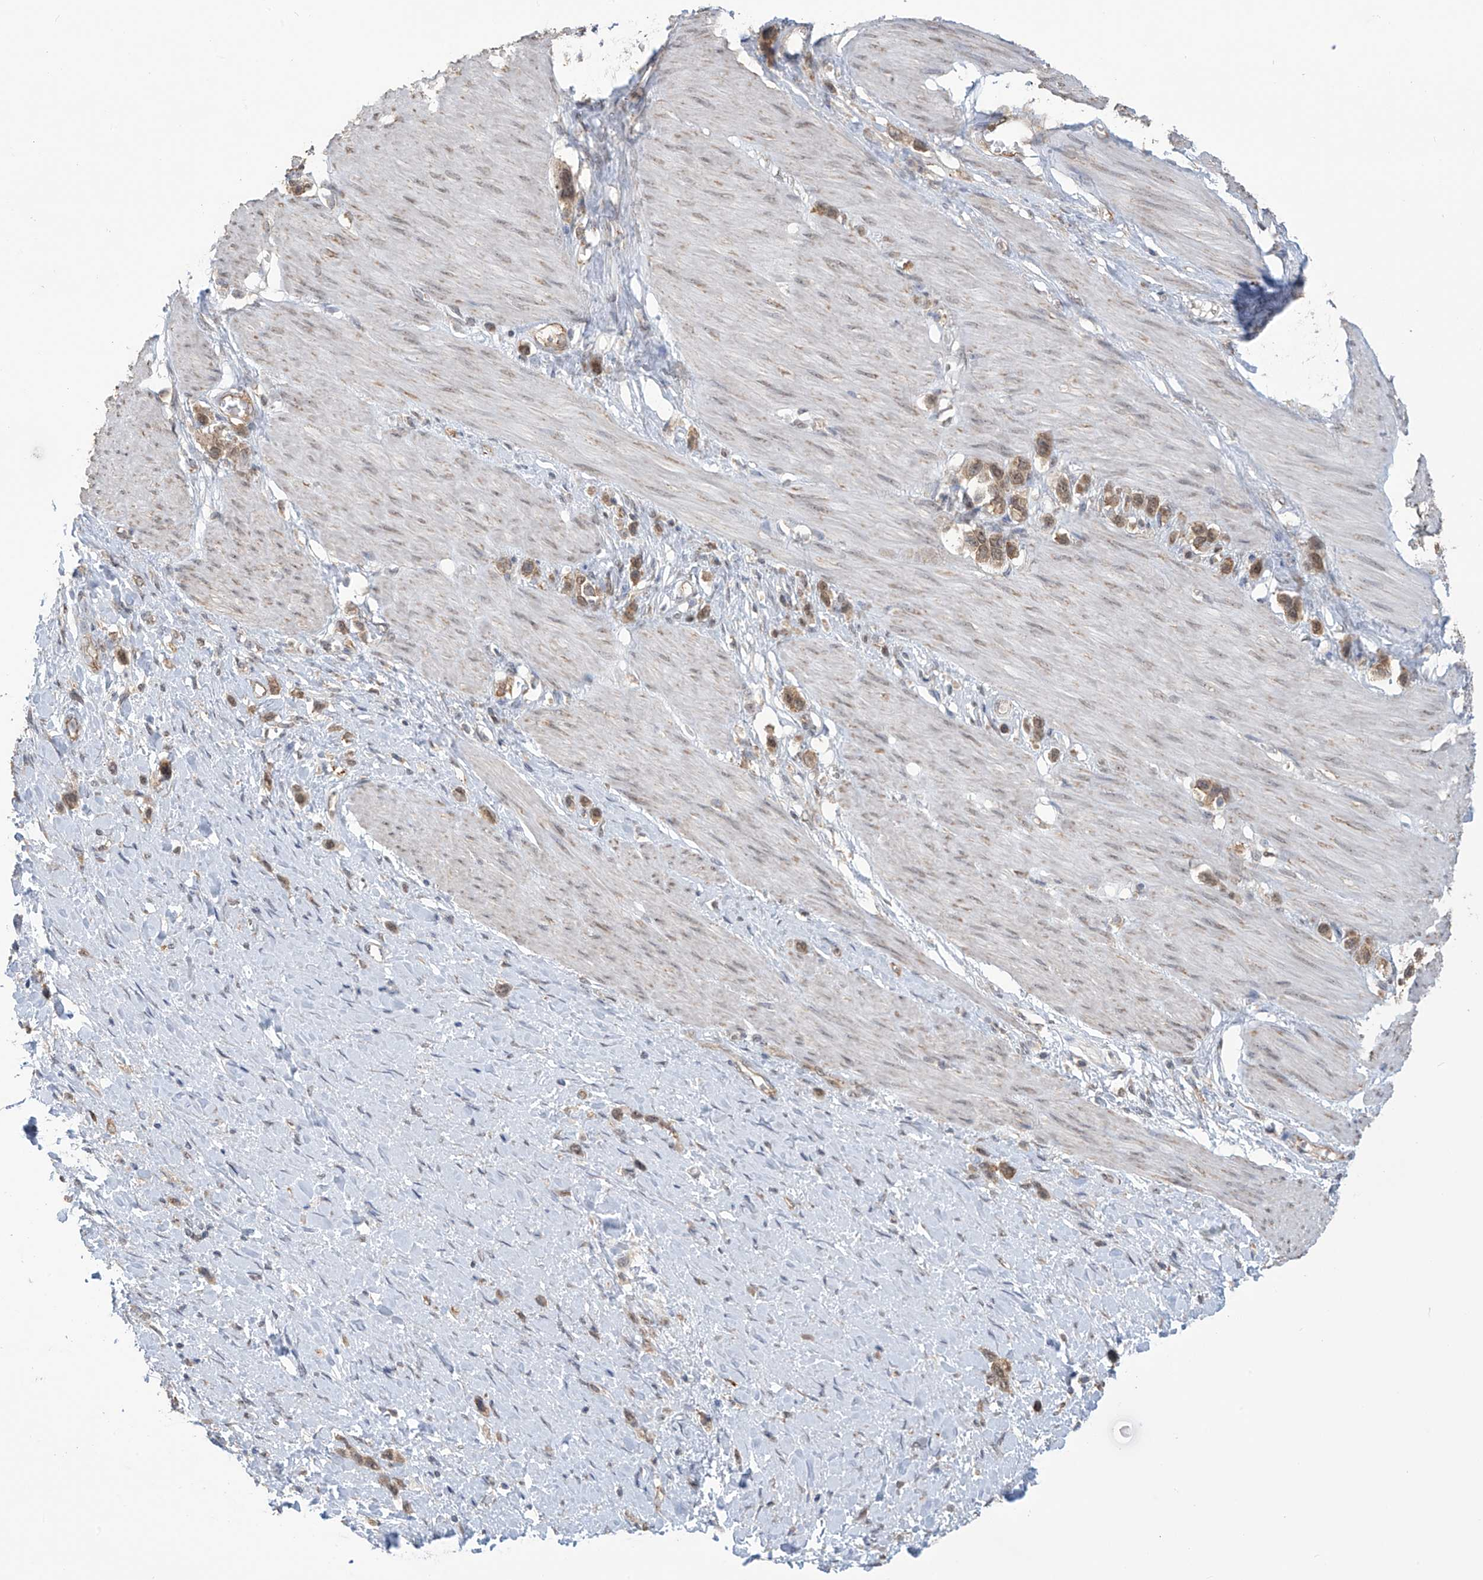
{"staining": {"intensity": "moderate", "quantity": ">75%", "location": "cytoplasmic/membranous,nuclear"}, "tissue": "stomach cancer", "cell_type": "Tumor cells", "image_type": "cancer", "snomed": [{"axis": "morphology", "description": "Adenocarcinoma, NOS"}, {"axis": "topography", "description": "Stomach"}], "caption": "Protein staining displays moderate cytoplasmic/membranous and nuclear expression in about >75% of tumor cells in stomach cancer.", "gene": "KIAA1522", "patient": {"sex": "female", "age": 65}}